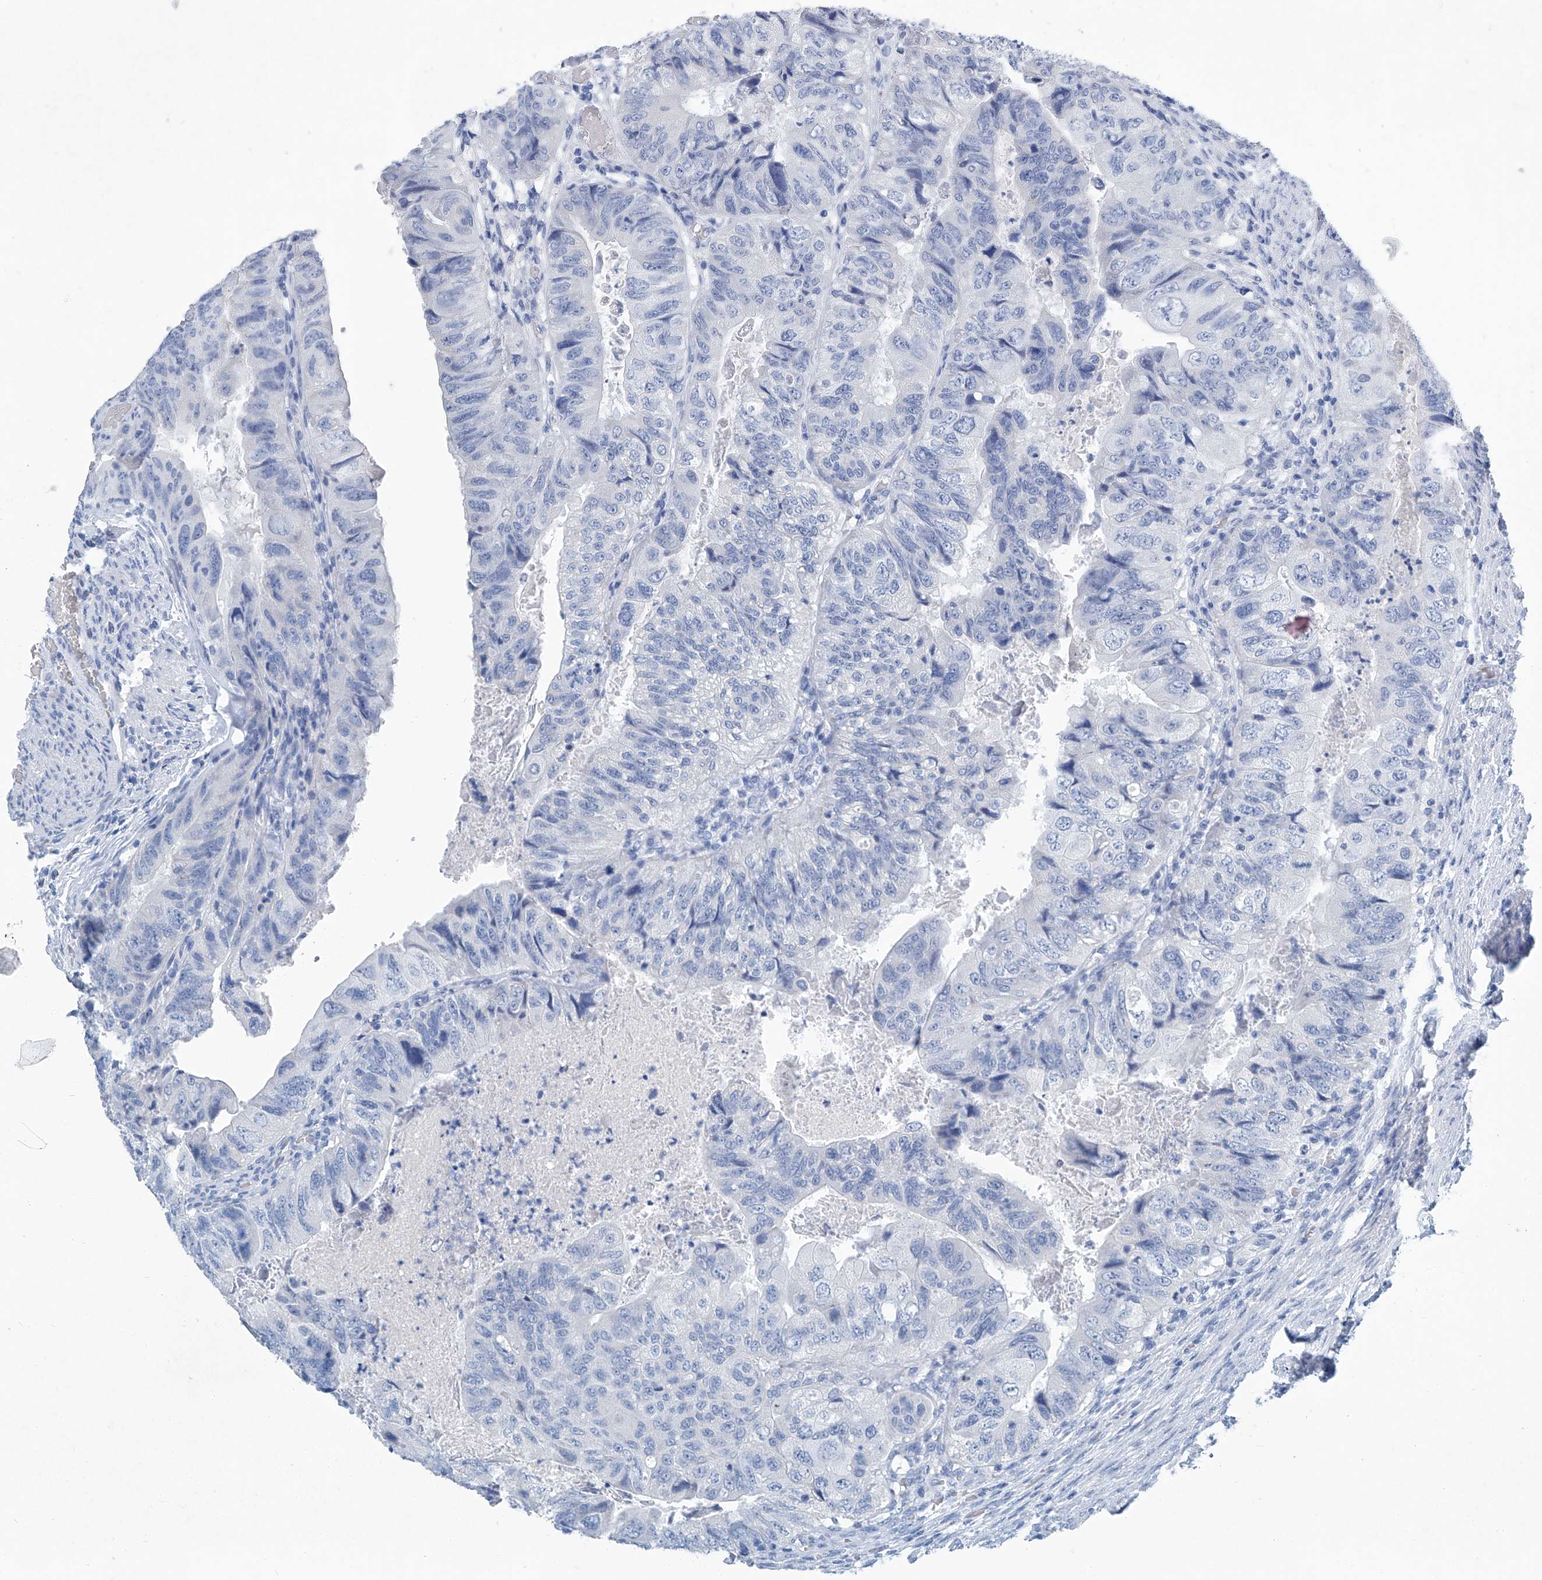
{"staining": {"intensity": "negative", "quantity": "none", "location": "none"}, "tissue": "colorectal cancer", "cell_type": "Tumor cells", "image_type": "cancer", "snomed": [{"axis": "morphology", "description": "Adenocarcinoma, NOS"}, {"axis": "topography", "description": "Rectum"}], "caption": "There is no significant positivity in tumor cells of colorectal cancer. Nuclei are stained in blue.", "gene": "CYP2A7", "patient": {"sex": "male", "age": 63}}